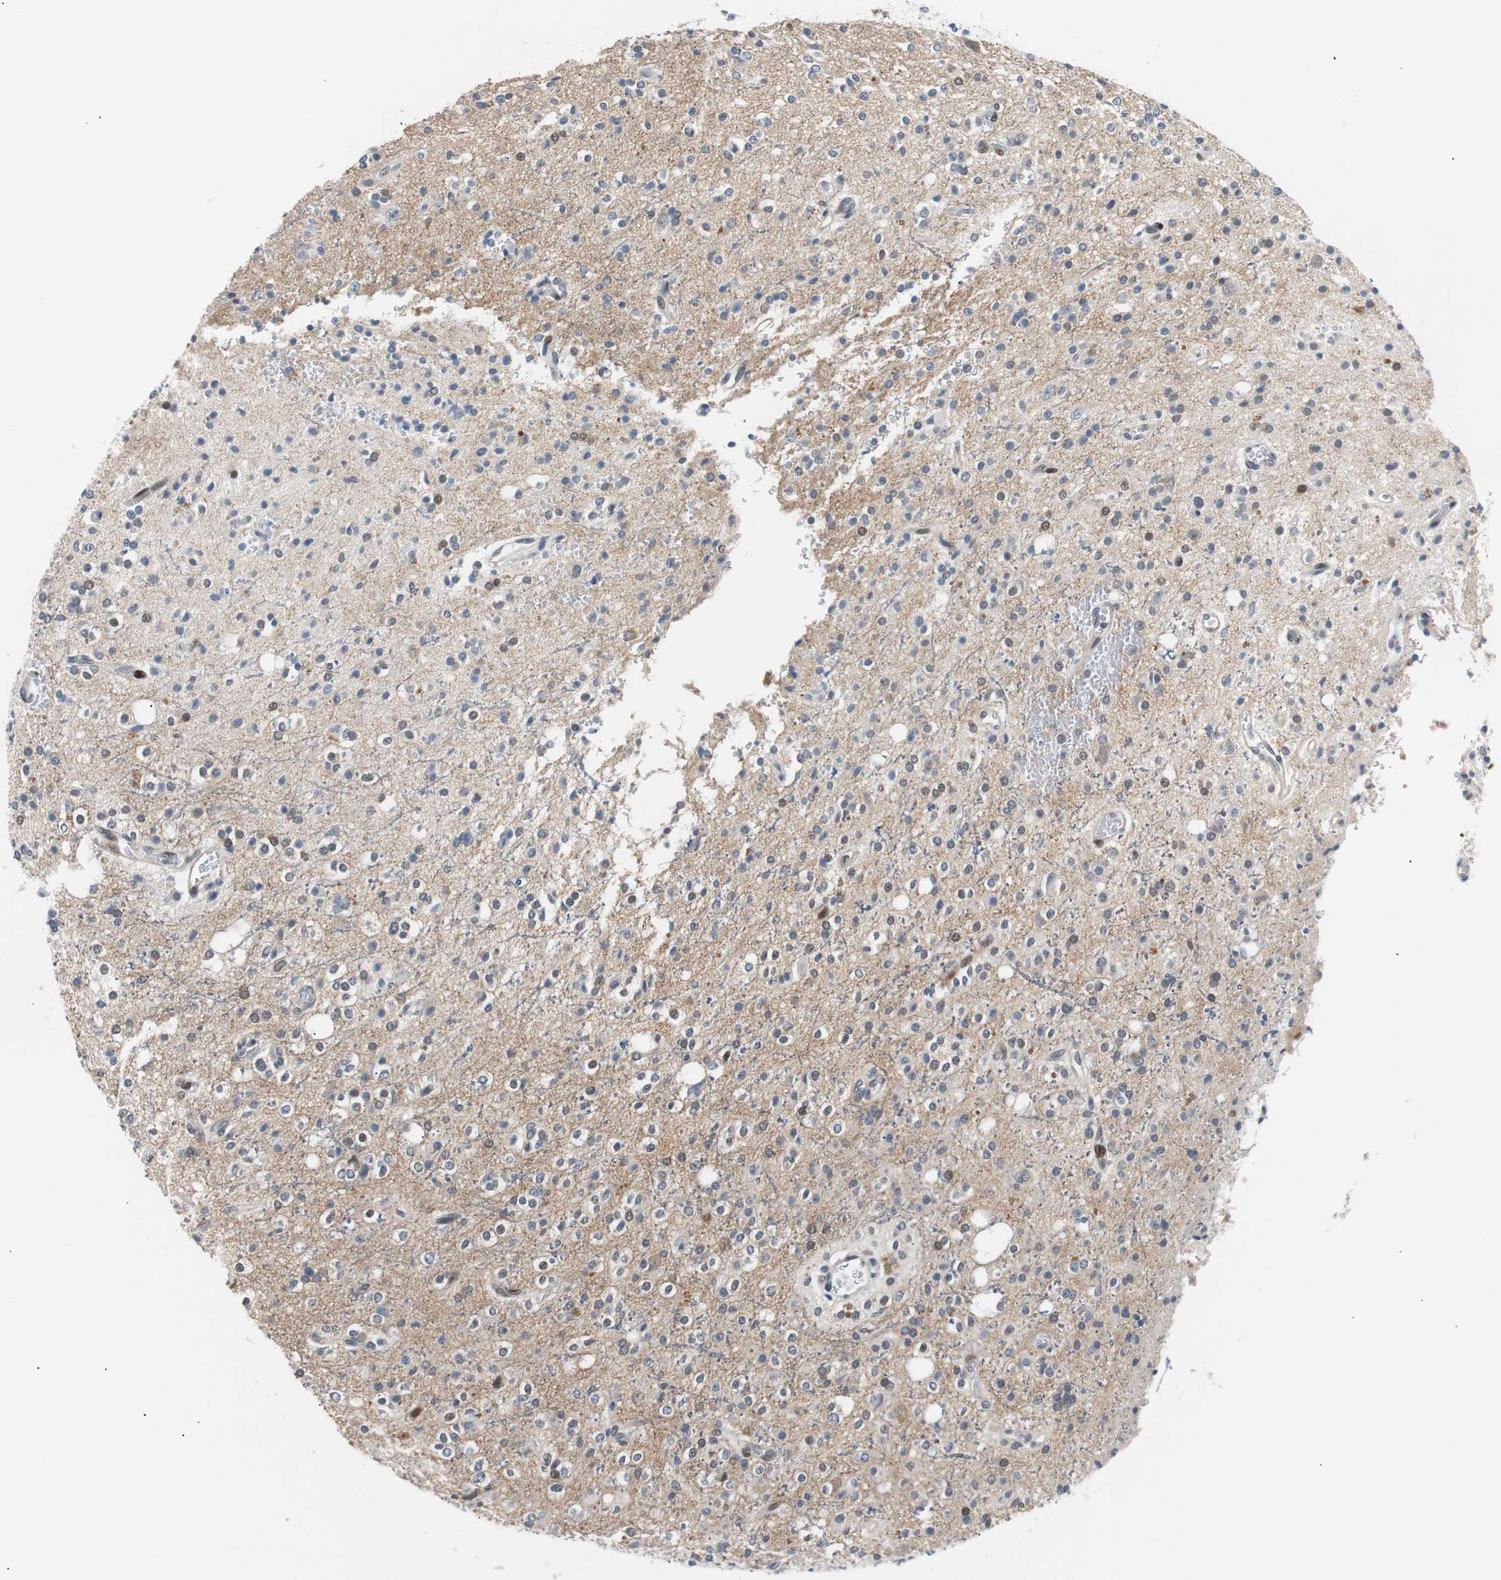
{"staining": {"intensity": "weak", "quantity": "<25%", "location": "nuclear"}, "tissue": "glioma", "cell_type": "Tumor cells", "image_type": "cancer", "snomed": [{"axis": "morphology", "description": "Glioma, malignant, High grade"}, {"axis": "topography", "description": "Brain"}], "caption": "IHC image of neoplastic tissue: human glioma stained with DAB (3,3'-diaminobenzidine) demonstrates no significant protein expression in tumor cells.", "gene": "MAP2K4", "patient": {"sex": "male", "age": 47}}